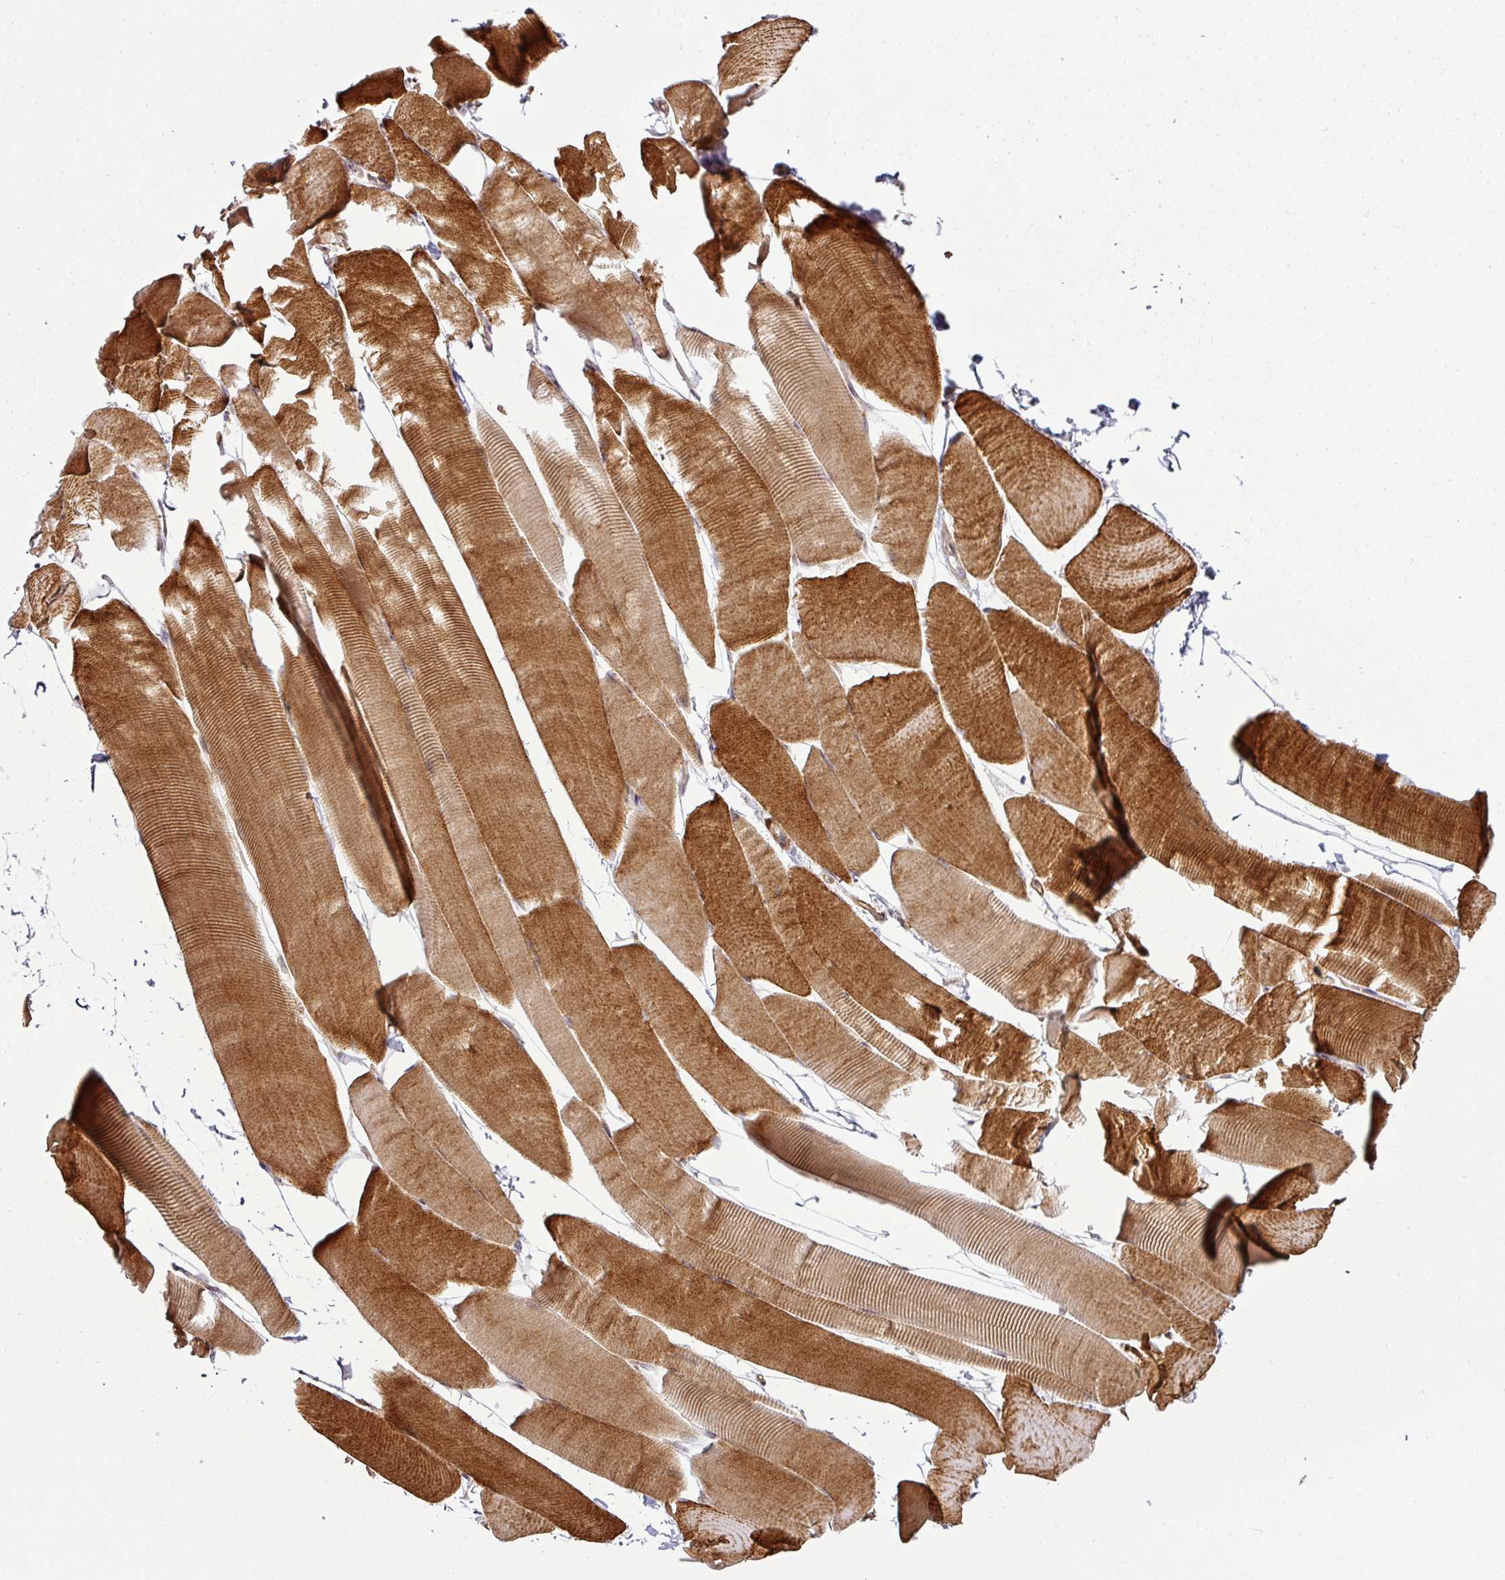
{"staining": {"intensity": "strong", "quantity": ">75%", "location": "cytoplasmic/membranous"}, "tissue": "skeletal muscle", "cell_type": "Myocytes", "image_type": "normal", "snomed": [{"axis": "morphology", "description": "Normal tissue, NOS"}, {"axis": "topography", "description": "Skeletal muscle"}], "caption": "Strong cytoplasmic/membranous protein positivity is seen in about >75% of myocytes in skeletal muscle. The staining is performed using DAB (3,3'-diaminobenzidine) brown chromogen to label protein expression. The nuclei are counter-stained blue using hematoxylin.", "gene": "ATAT1", "patient": {"sex": "male", "age": 25}}